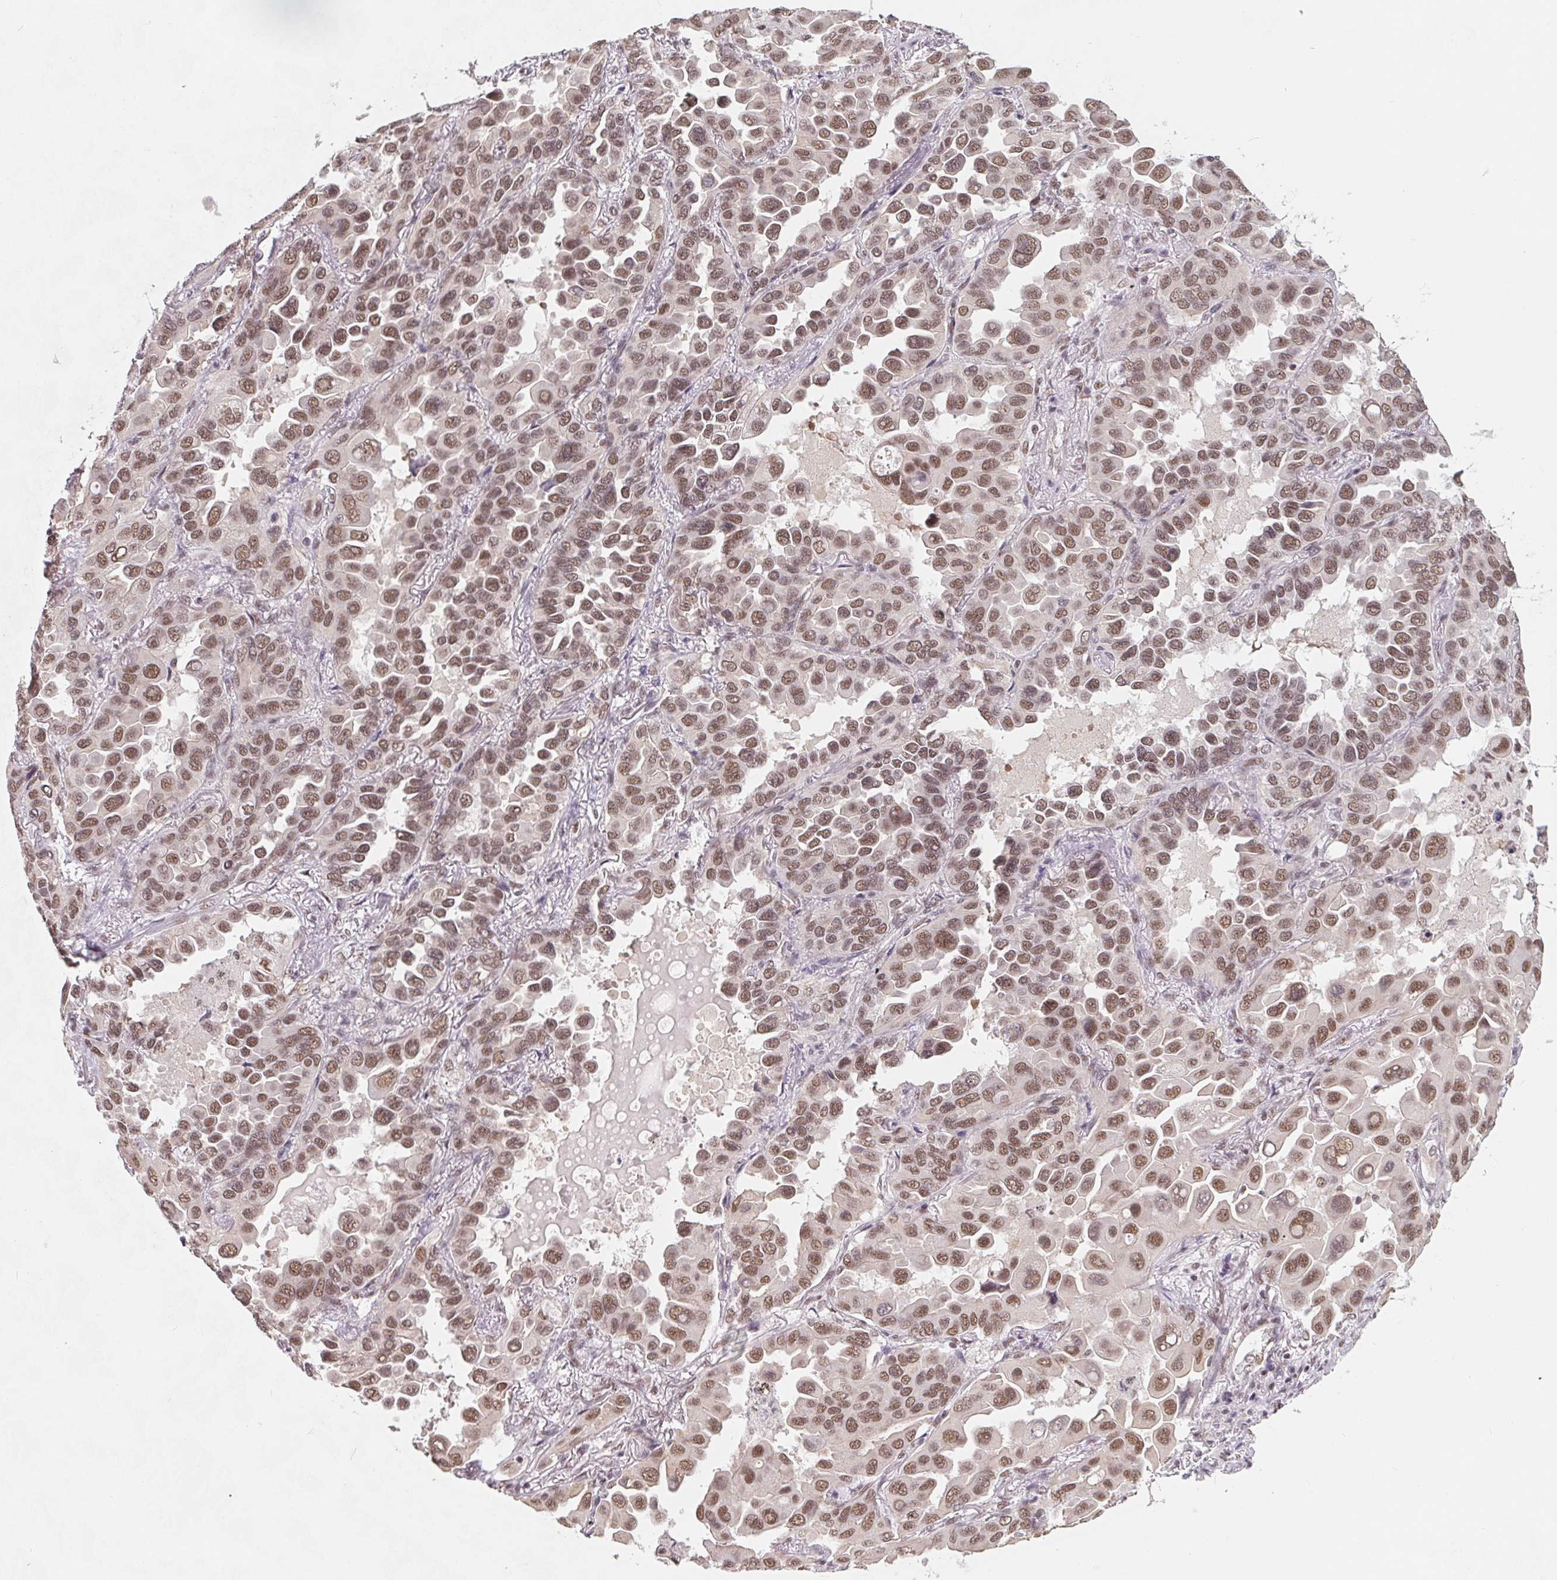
{"staining": {"intensity": "moderate", "quantity": ">75%", "location": "nuclear"}, "tissue": "lung cancer", "cell_type": "Tumor cells", "image_type": "cancer", "snomed": [{"axis": "morphology", "description": "Adenocarcinoma, NOS"}, {"axis": "topography", "description": "Lung"}], "caption": "The image displays a brown stain indicating the presence of a protein in the nuclear of tumor cells in lung adenocarcinoma. (IHC, brightfield microscopy, high magnification).", "gene": "TCERG1", "patient": {"sex": "male", "age": 64}}